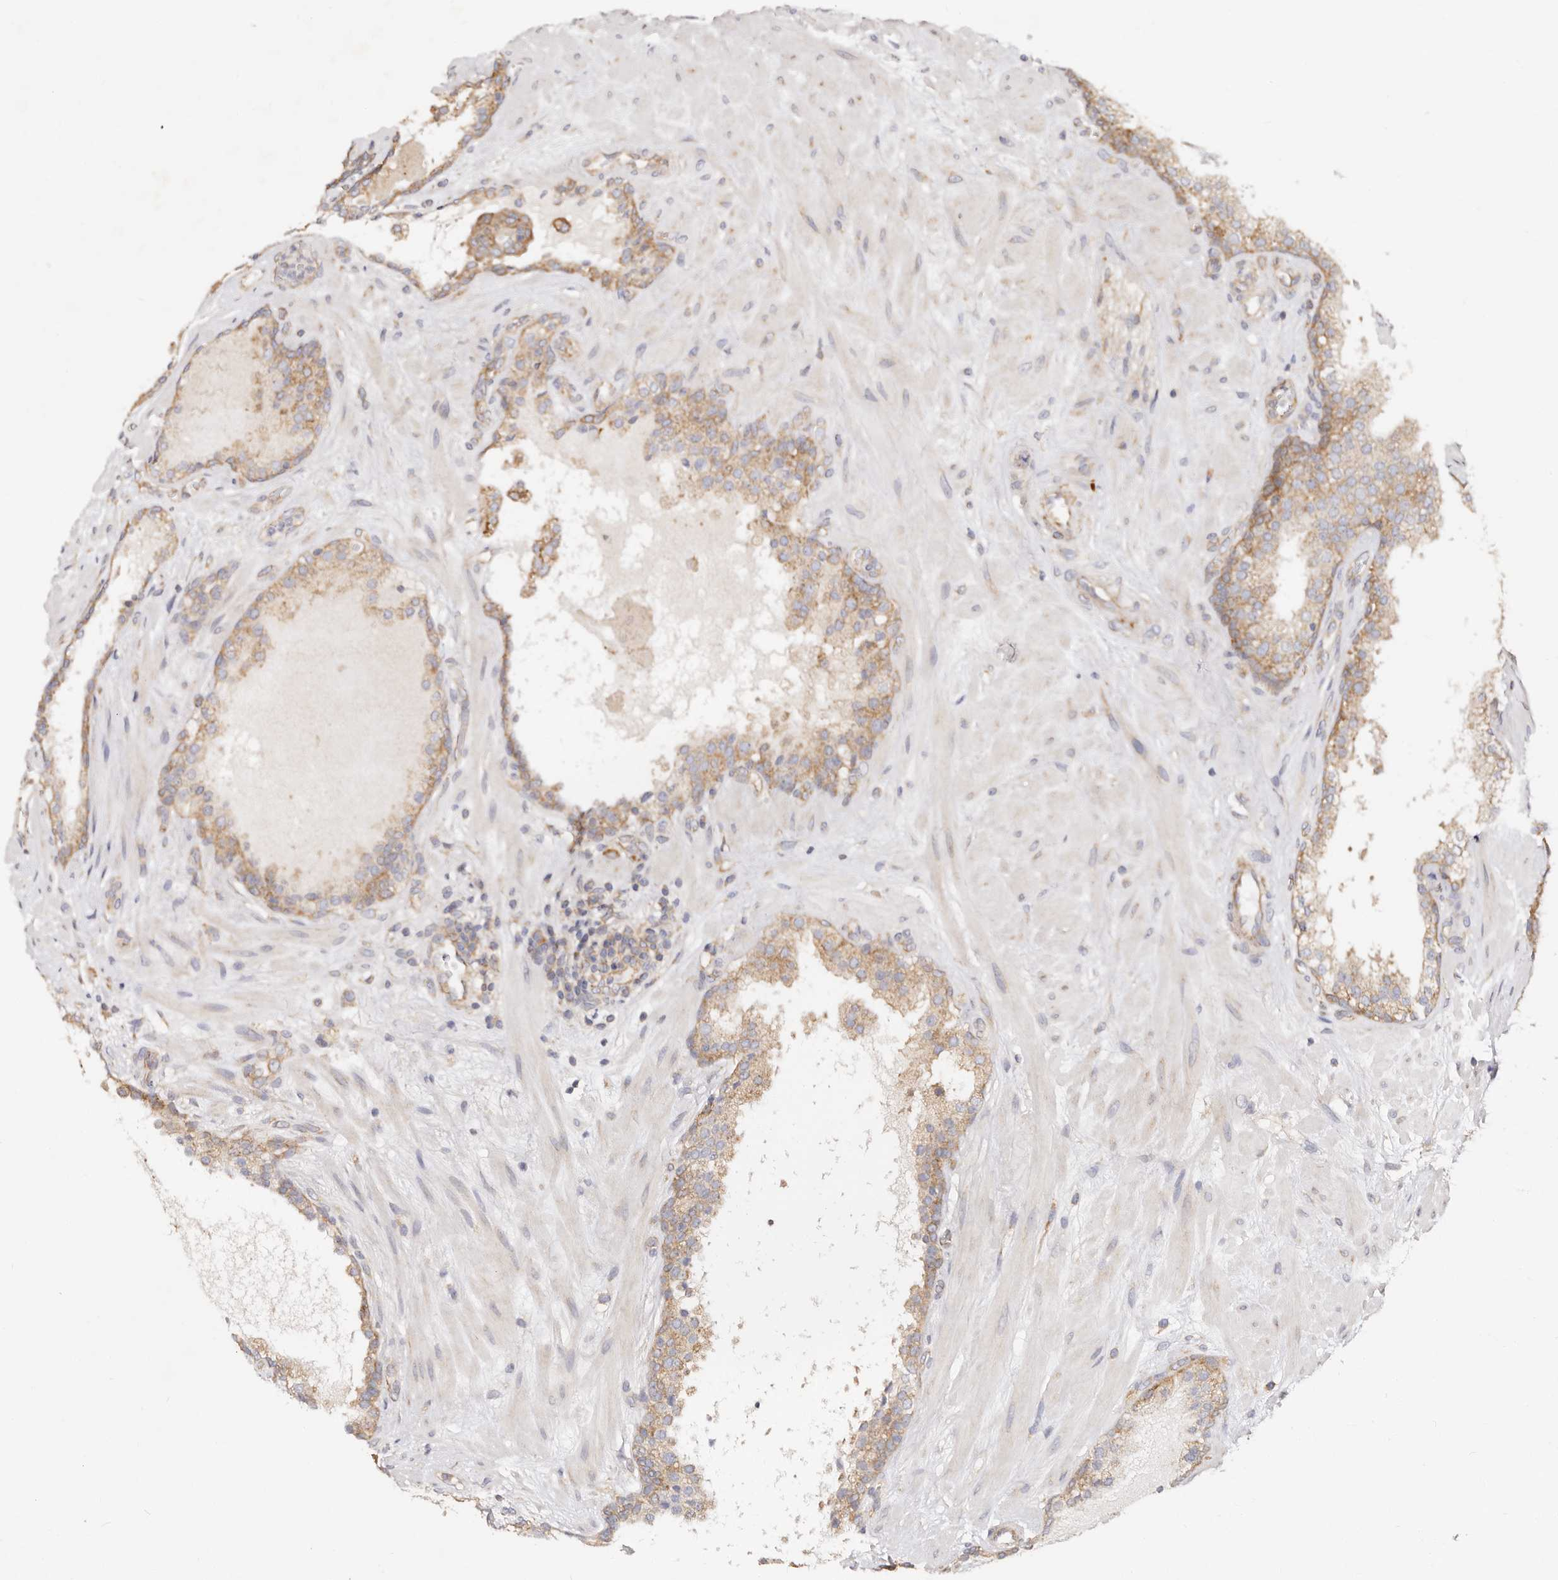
{"staining": {"intensity": "moderate", "quantity": ">75%", "location": "cytoplasmic/membranous"}, "tissue": "prostate cancer", "cell_type": "Tumor cells", "image_type": "cancer", "snomed": [{"axis": "morphology", "description": "Adenocarcinoma, High grade"}, {"axis": "topography", "description": "Prostate"}], "caption": "Prostate cancer (high-grade adenocarcinoma) stained for a protein displays moderate cytoplasmic/membranous positivity in tumor cells.", "gene": "GNA13", "patient": {"sex": "male", "age": 56}}